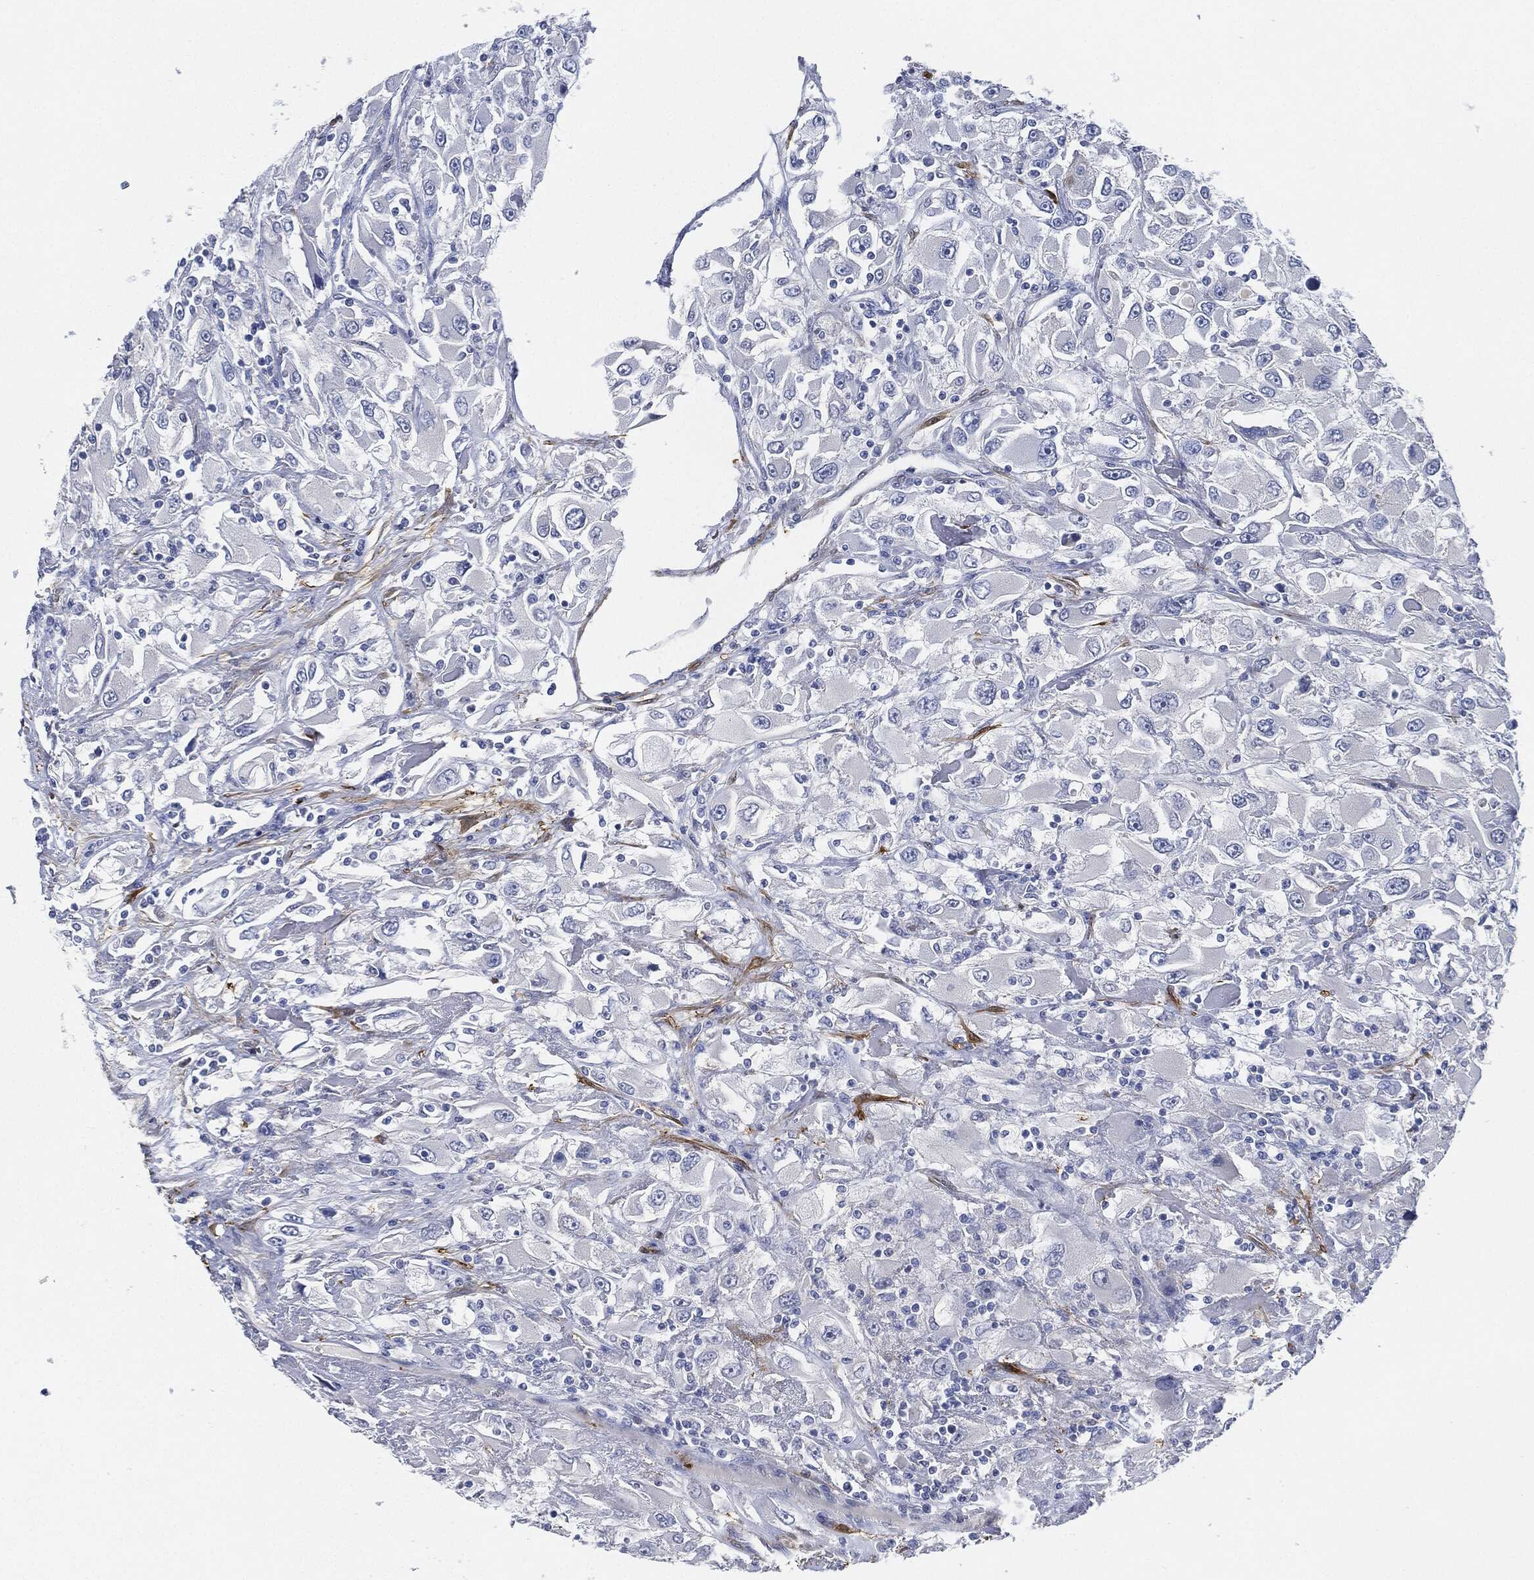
{"staining": {"intensity": "negative", "quantity": "none", "location": "none"}, "tissue": "renal cancer", "cell_type": "Tumor cells", "image_type": "cancer", "snomed": [{"axis": "morphology", "description": "Adenocarcinoma, NOS"}, {"axis": "topography", "description": "Kidney"}], "caption": "The immunohistochemistry (IHC) histopathology image has no significant positivity in tumor cells of renal cancer tissue.", "gene": "TAGLN", "patient": {"sex": "female", "age": 52}}